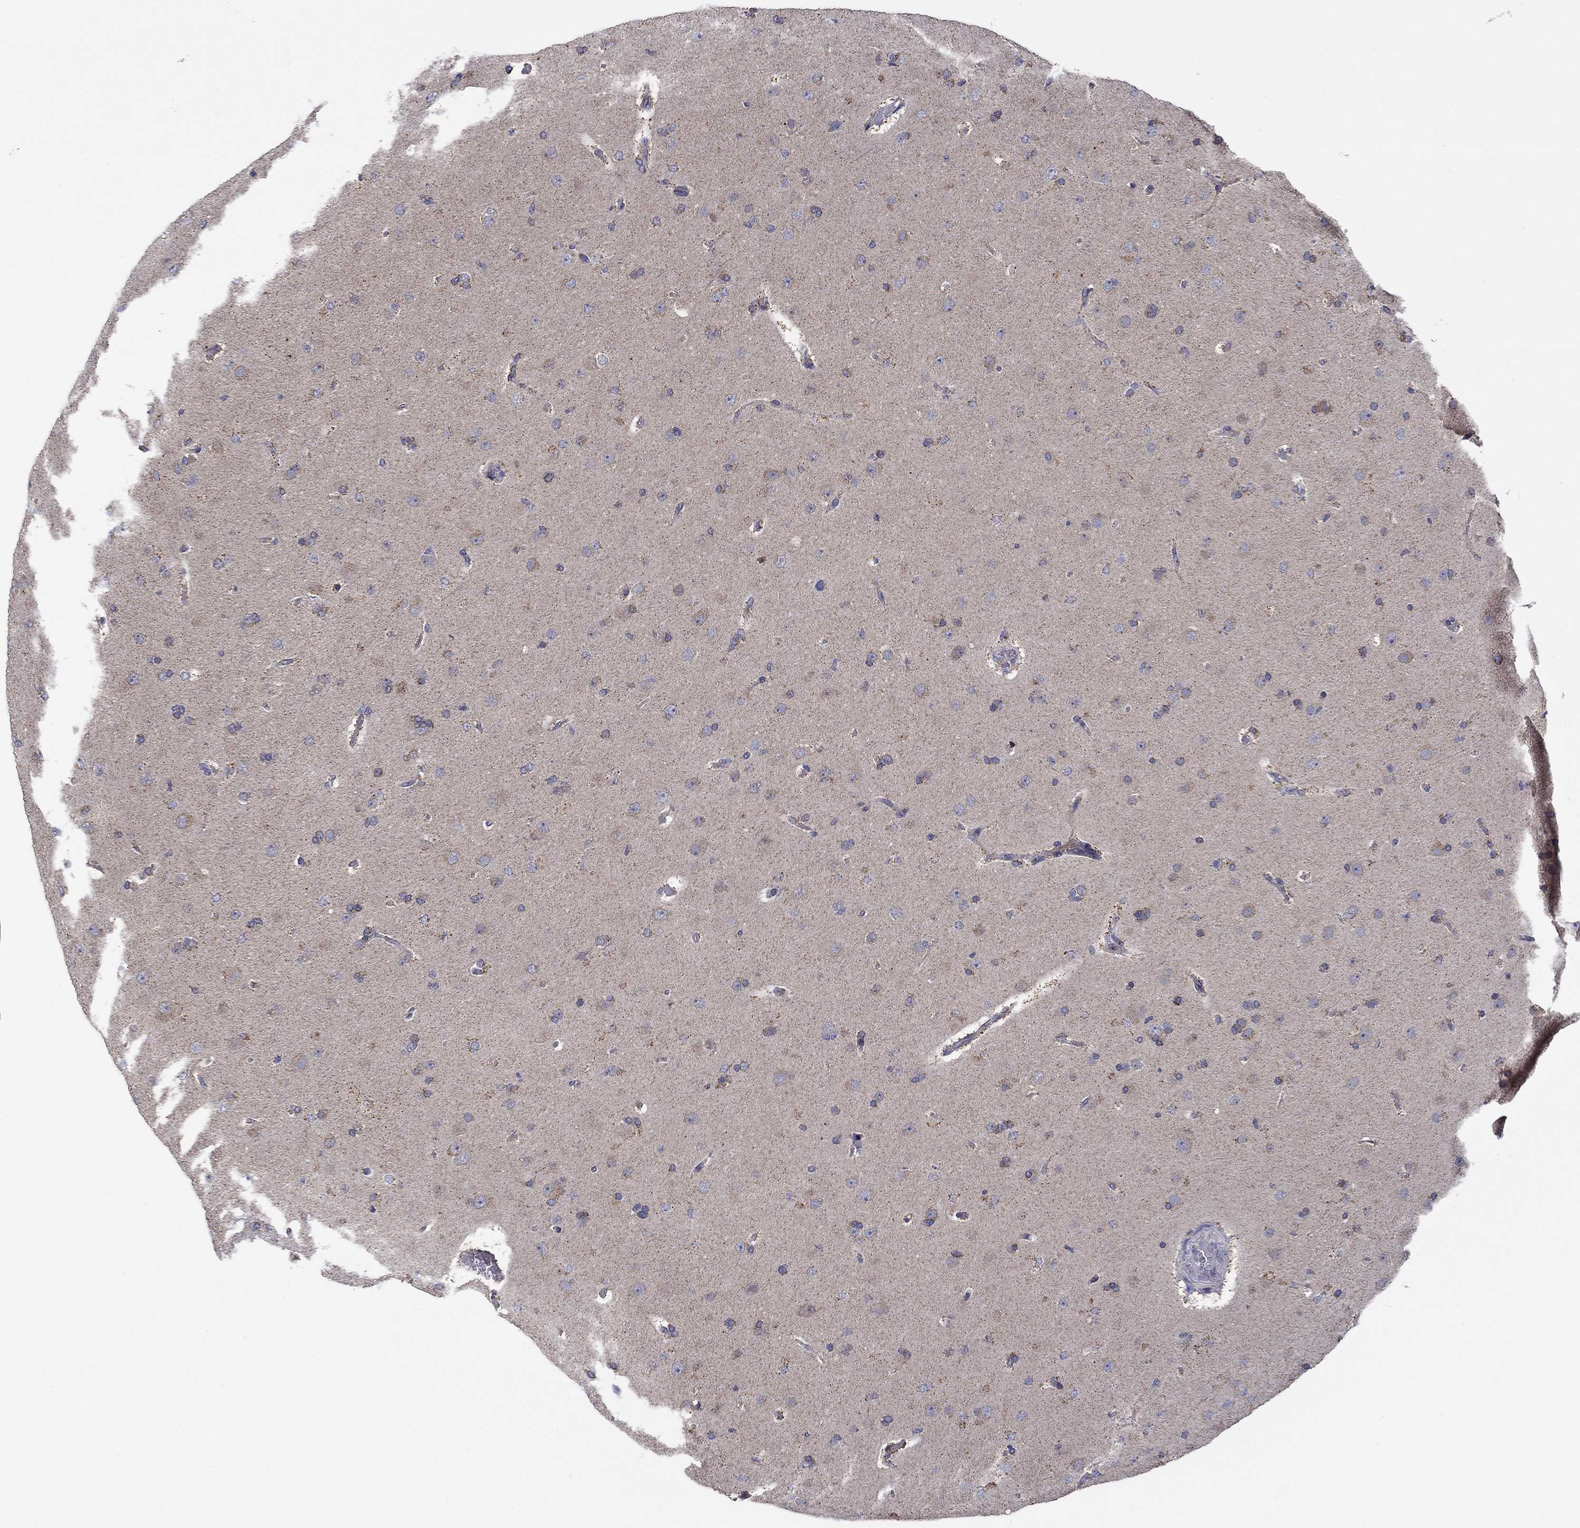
{"staining": {"intensity": "moderate", "quantity": "<25%", "location": "cytoplasmic/membranous"}, "tissue": "glioma", "cell_type": "Tumor cells", "image_type": "cancer", "snomed": [{"axis": "morphology", "description": "Glioma, malignant, NOS"}, {"axis": "topography", "description": "Cerebral cortex"}], "caption": "DAB immunohistochemical staining of glioma reveals moderate cytoplasmic/membranous protein positivity in approximately <25% of tumor cells. (Stains: DAB in brown, nuclei in blue, Microscopy: brightfield microscopy at high magnification).", "gene": "HPS5", "patient": {"sex": "male", "age": 58}}